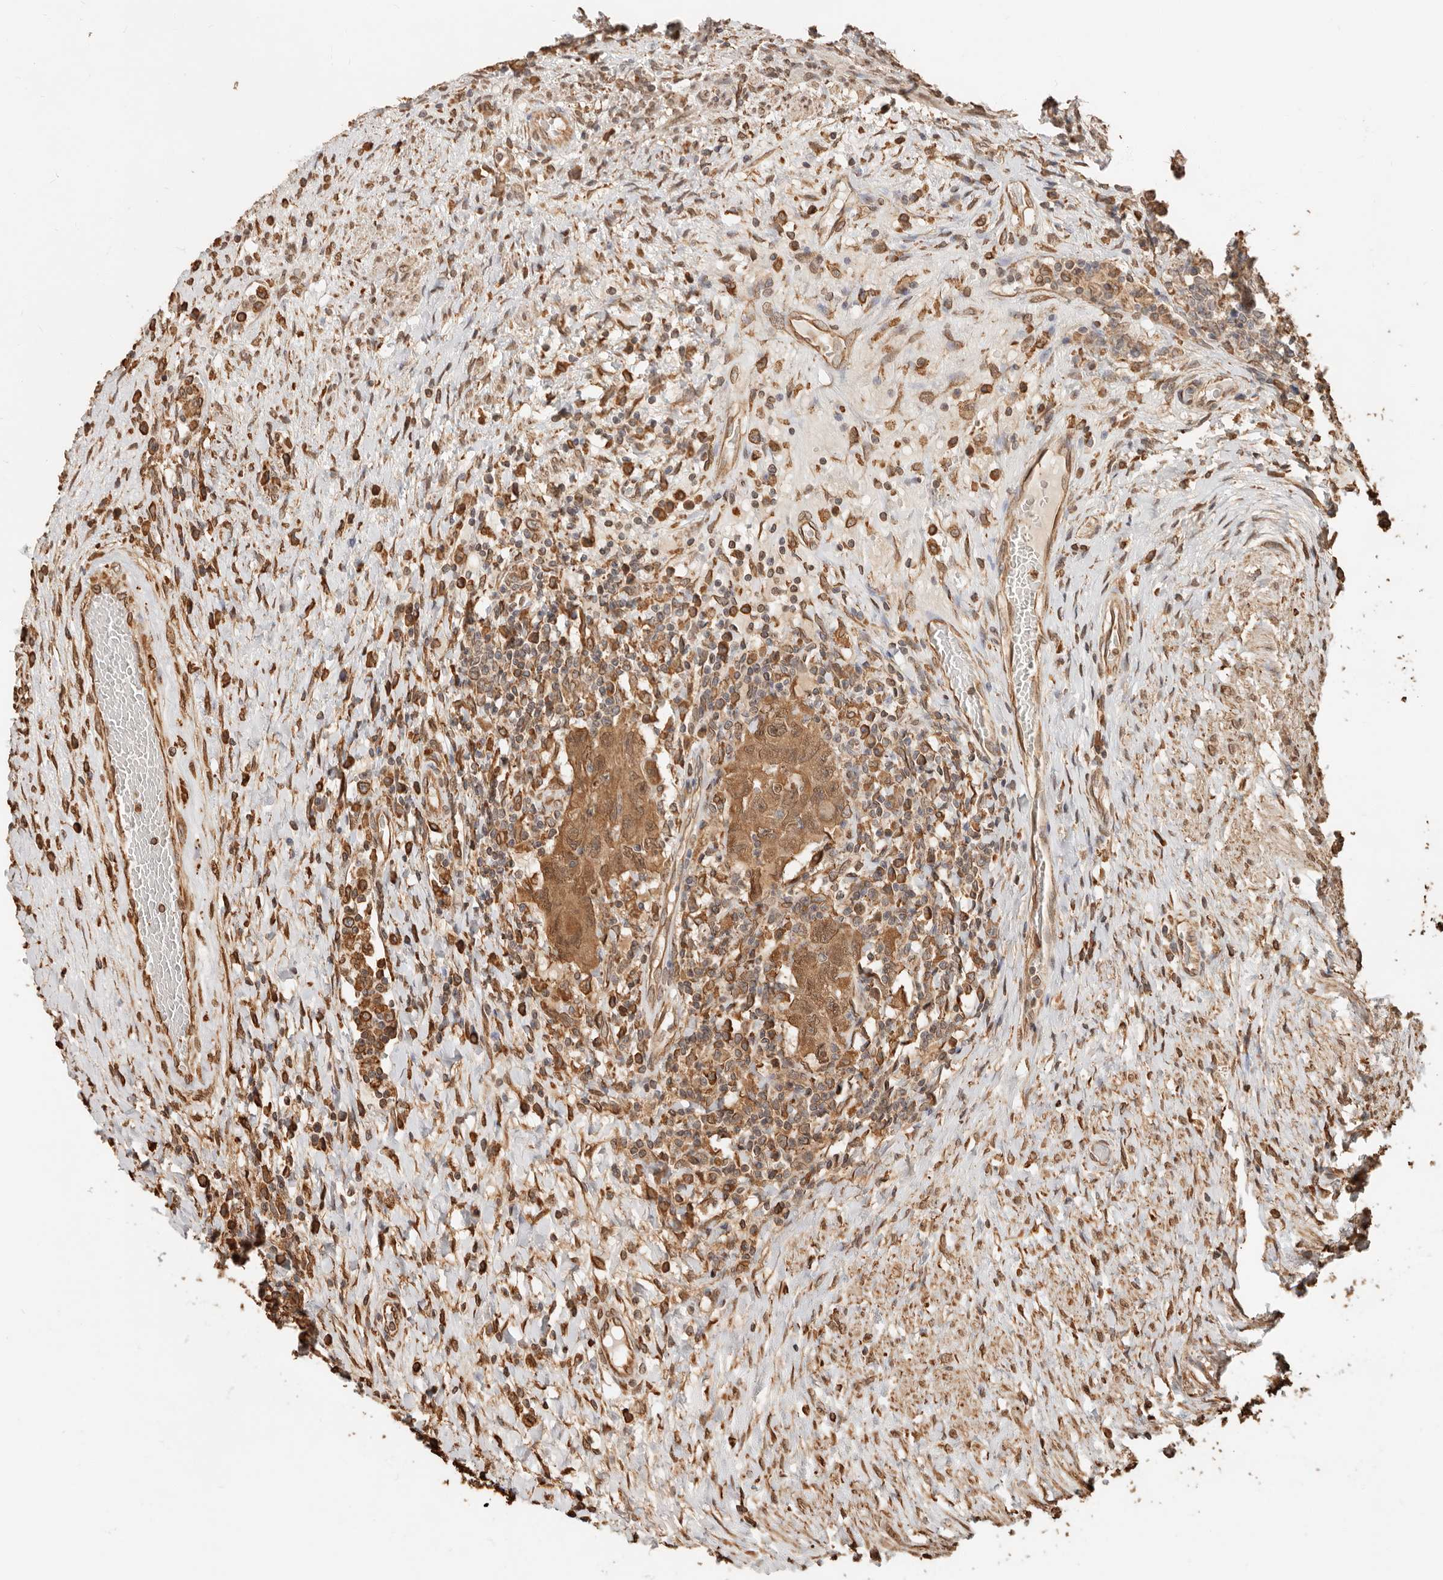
{"staining": {"intensity": "moderate", "quantity": ">75%", "location": "cytoplasmic/membranous,nuclear"}, "tissue": "testis cancer", "cell_type": "Tumor cells", "image_type": "cancer", "snomed": [{"axis": "morphology", "description": "Carcinoma, Embryonal, NOS"}, {"axis": "topography", "description": "Testis"}], "caption": "Testis cancer tissue displays moderate cytoplasmic/membranous and nuclear expression in approximately >75% of tumor cells, visualized by immunohistochemistry.", "gene": "ARHGEF10L", "patient": {"sex": "male", "age": 26}}